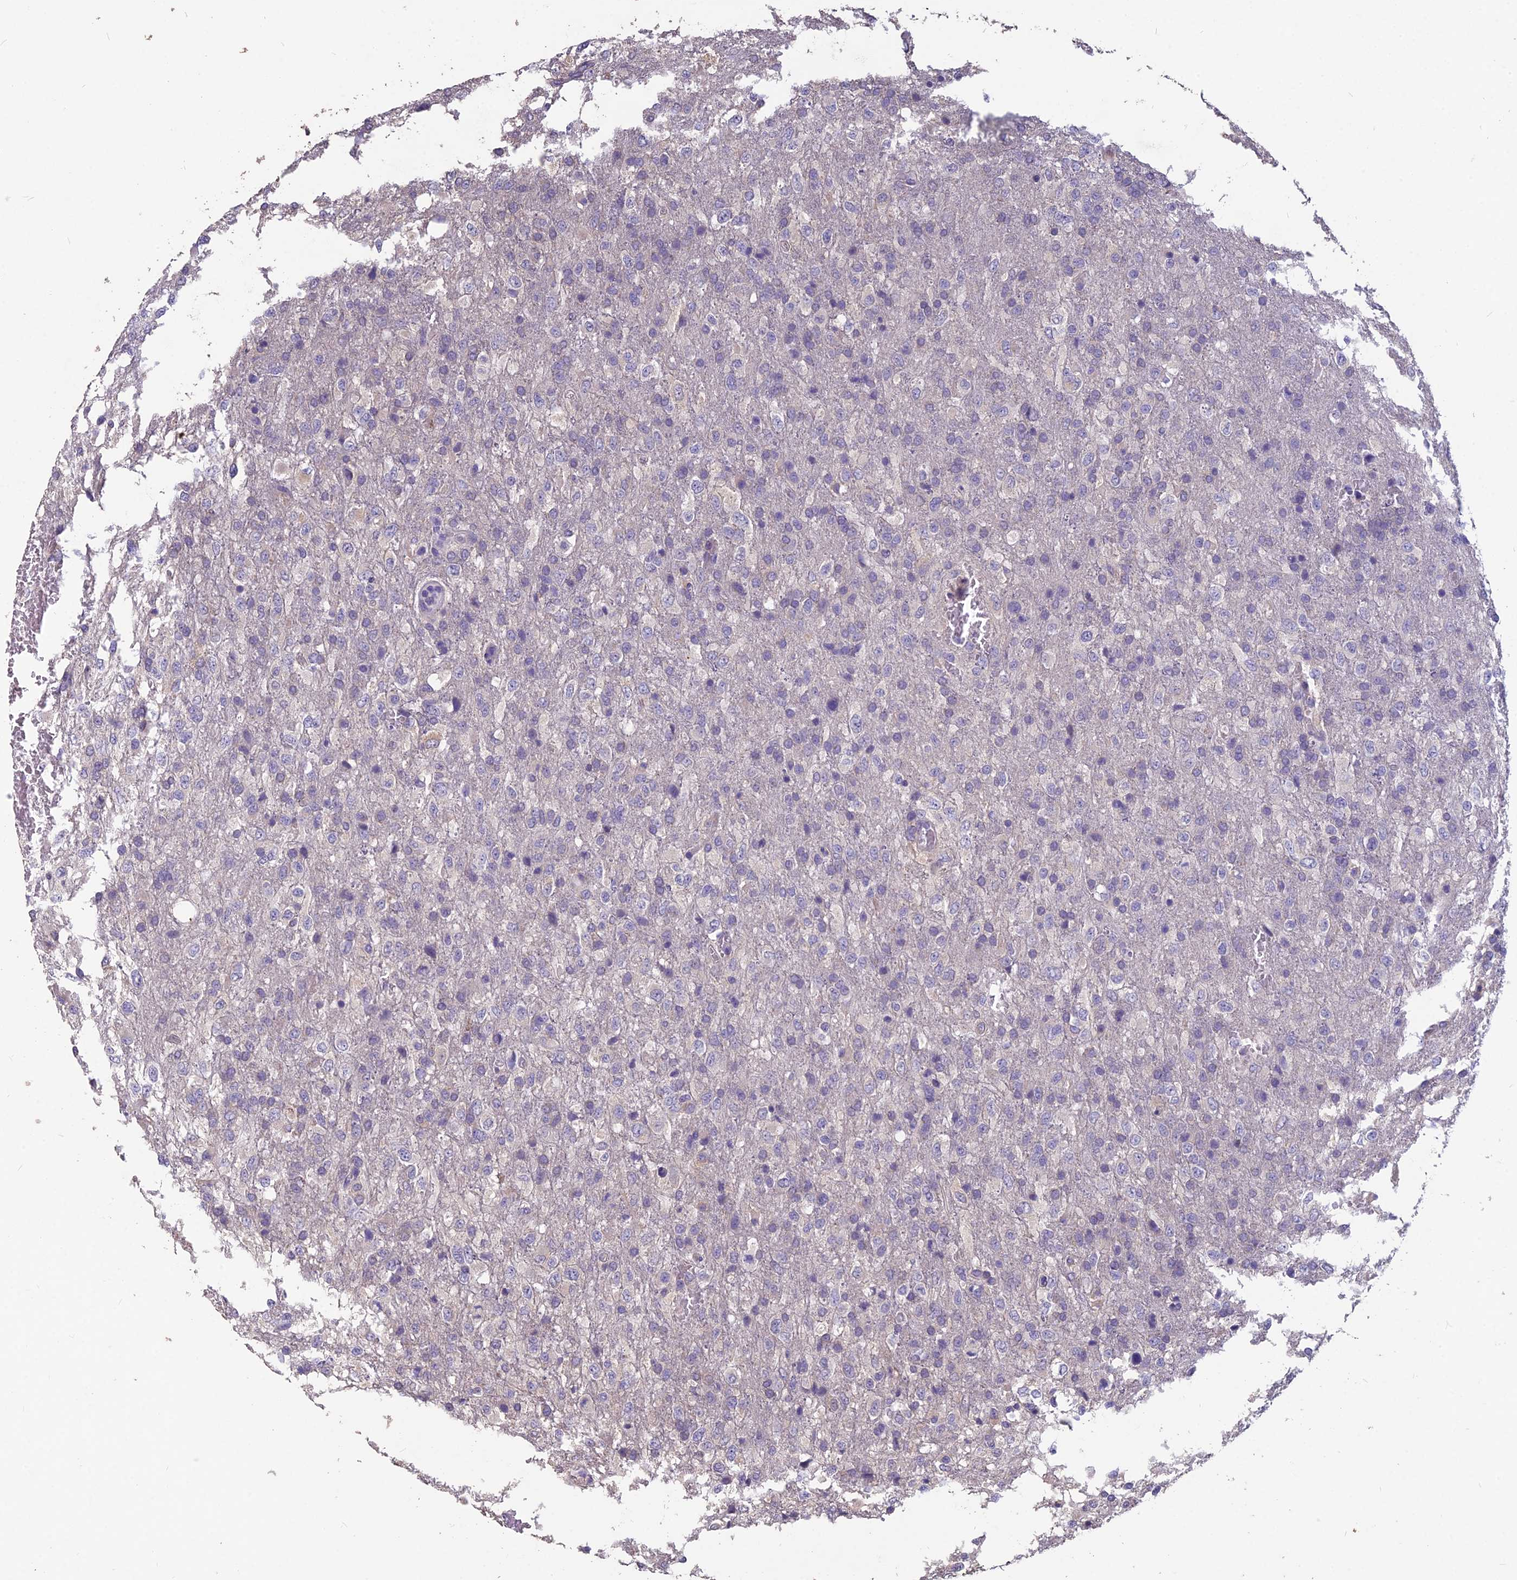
{"staining": {"intensity": "negative", "quantity": "none", "location": "none"}, "tissue": "glioma", "cell_type": "Tumor cells", "image_type": "cancer", "snomed": [{"axis": "morphology", "description": "Glioma, malignant, High grade"}, {"axis": "topography", "description": "Brain"}], "caption": "A micrograph of glioma stained for a protein exhibits no brown staining in tumor cells. (Brightfield microscopy of DAB immunohistochemistry at high magnification).", "gene": "CEACAM16", "patient": {"sex": "female", "age": 74}}